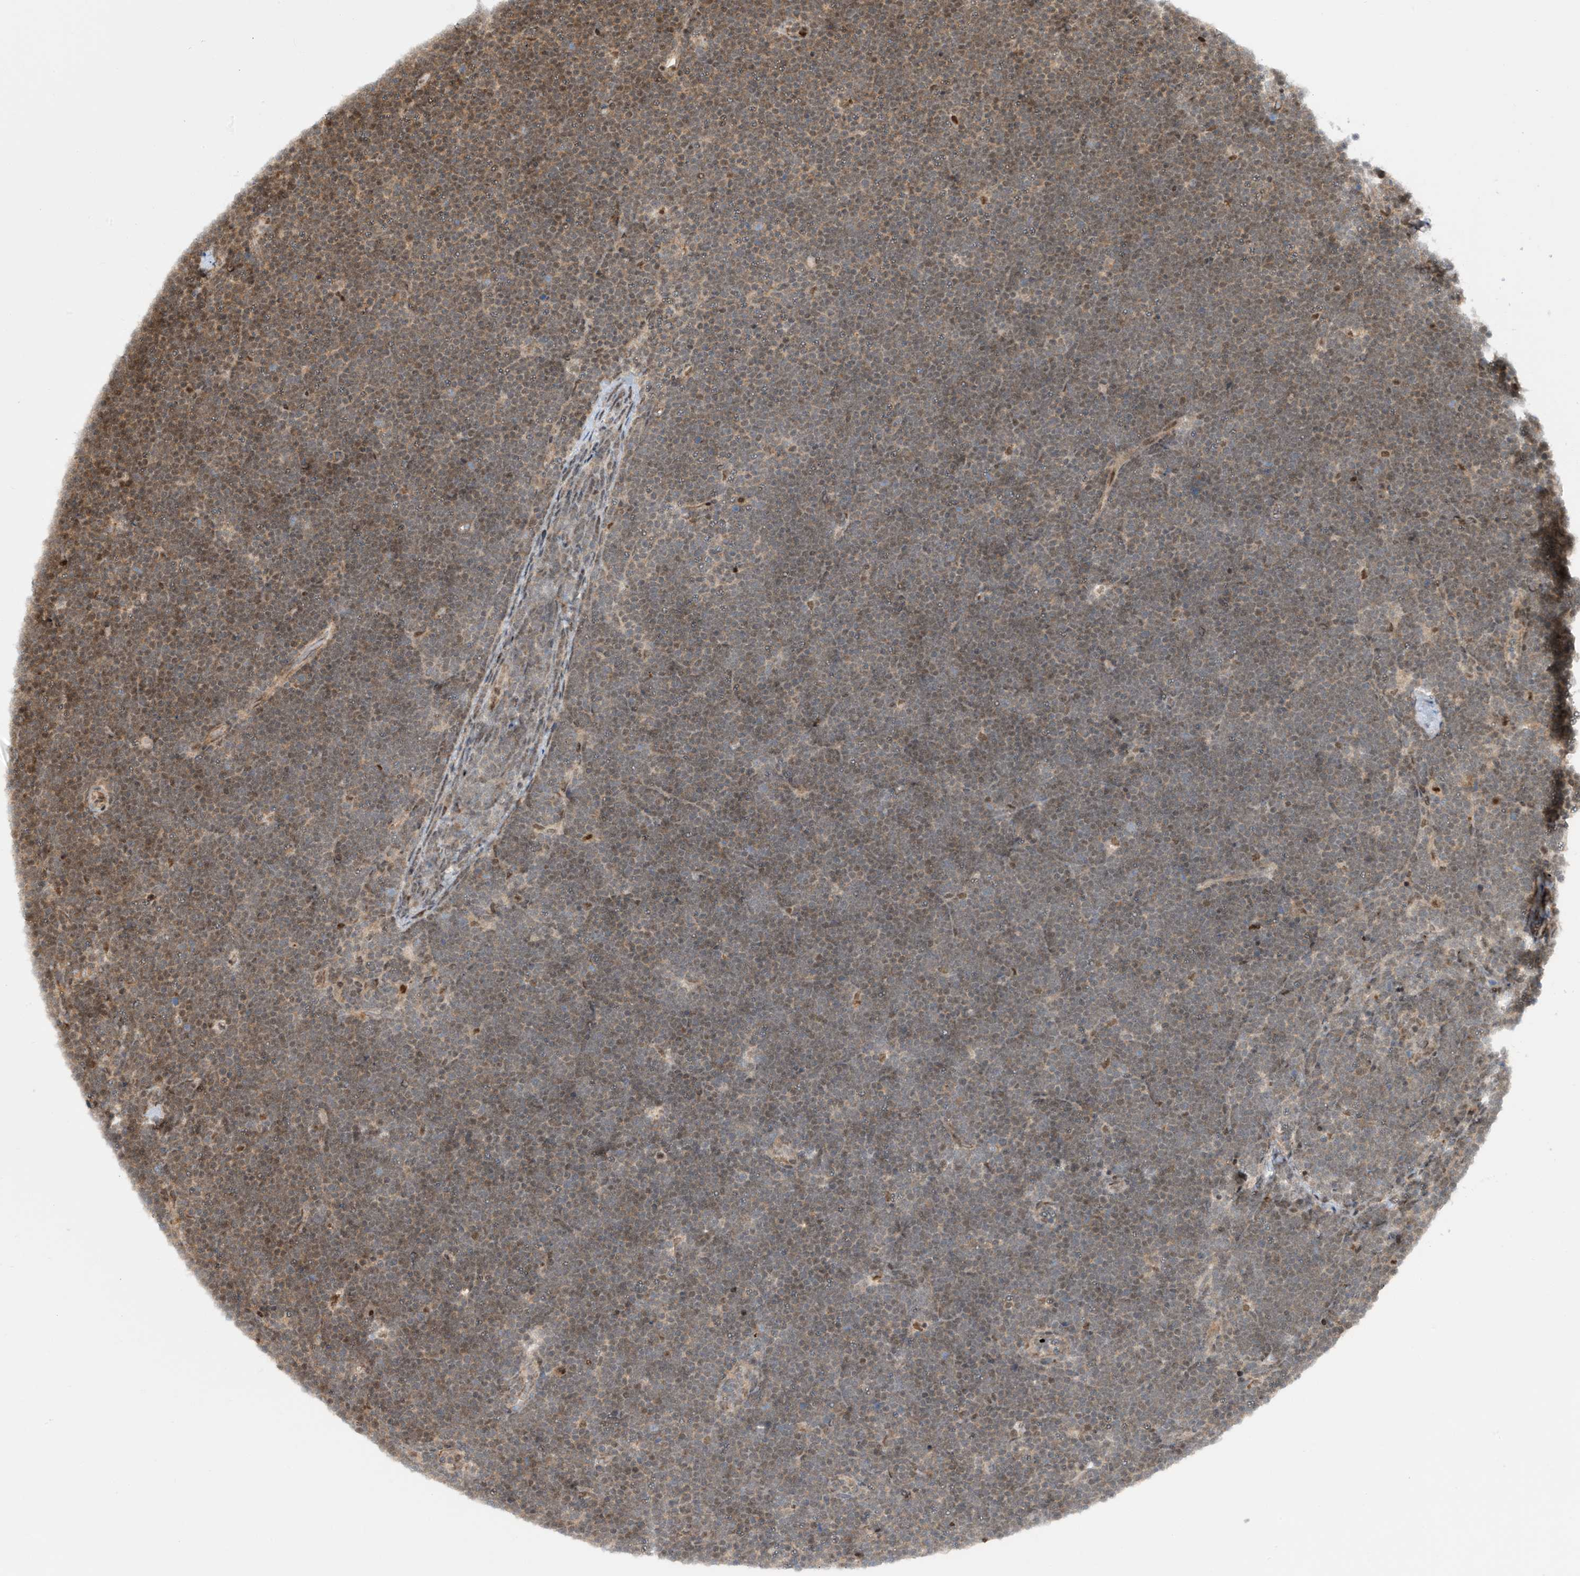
{"staining": {"intensity": "moderate", "quantity": "25%-75%", "location": "cytoplasmic/membranous,nuclear"}, "tissue": "lymphoma", "cell_type": "Tumor cells", "image_type": "cancer", "snomed": [{"axis": "morphology", "description": "Malignant lymphoma, non-Hodgkin's type, High grade"}, {"axis": "topography", "description": "Lymph node"}], "caption": "Moderate cytoplasmic/membranous and nuclear positivity is seen in approximately 25%-75% of tumor cells in lymphoma.", "gene": "LAGE3", "patient": {"sex": "male", "age": 13}}